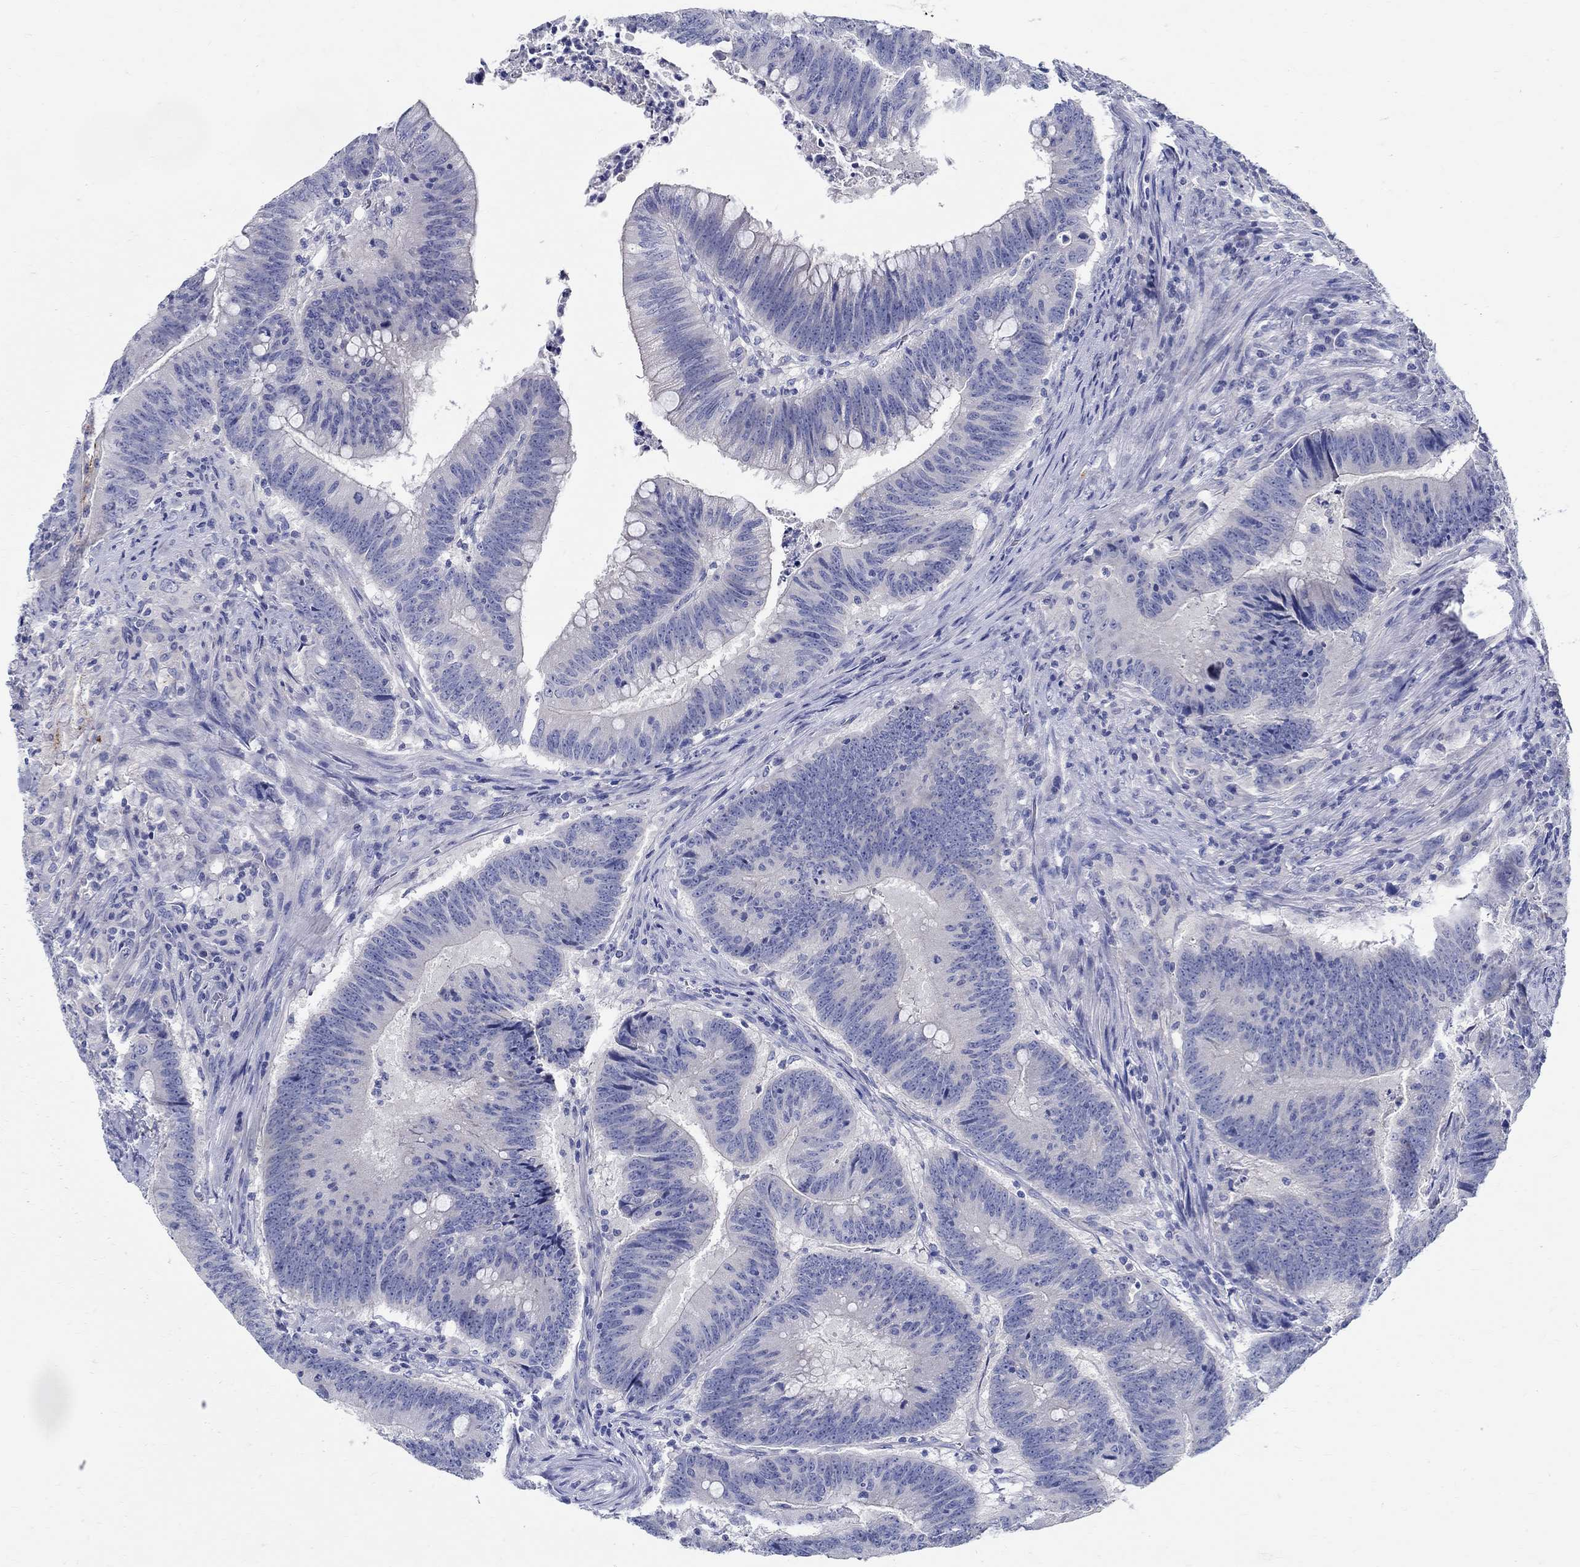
{"staining": {"intensity": "negative", "quantity": "none", "location": "none"}, "tissue": "colorectal cancer", "cell_type": "Tumor cells", "image_type": "cancer", "snomed": [{"axis": "morphology", "description": "Adenocarcinoma, NOS"}, {"axis": "topography", "description": "Colon"}], "caption": "Histopathology image shows no significant protein expression in tumor cells of colorectal cancer (adenocarcinoma).", "gene": "CRYGD", "patient": {"sex": "female", "age": 87}}